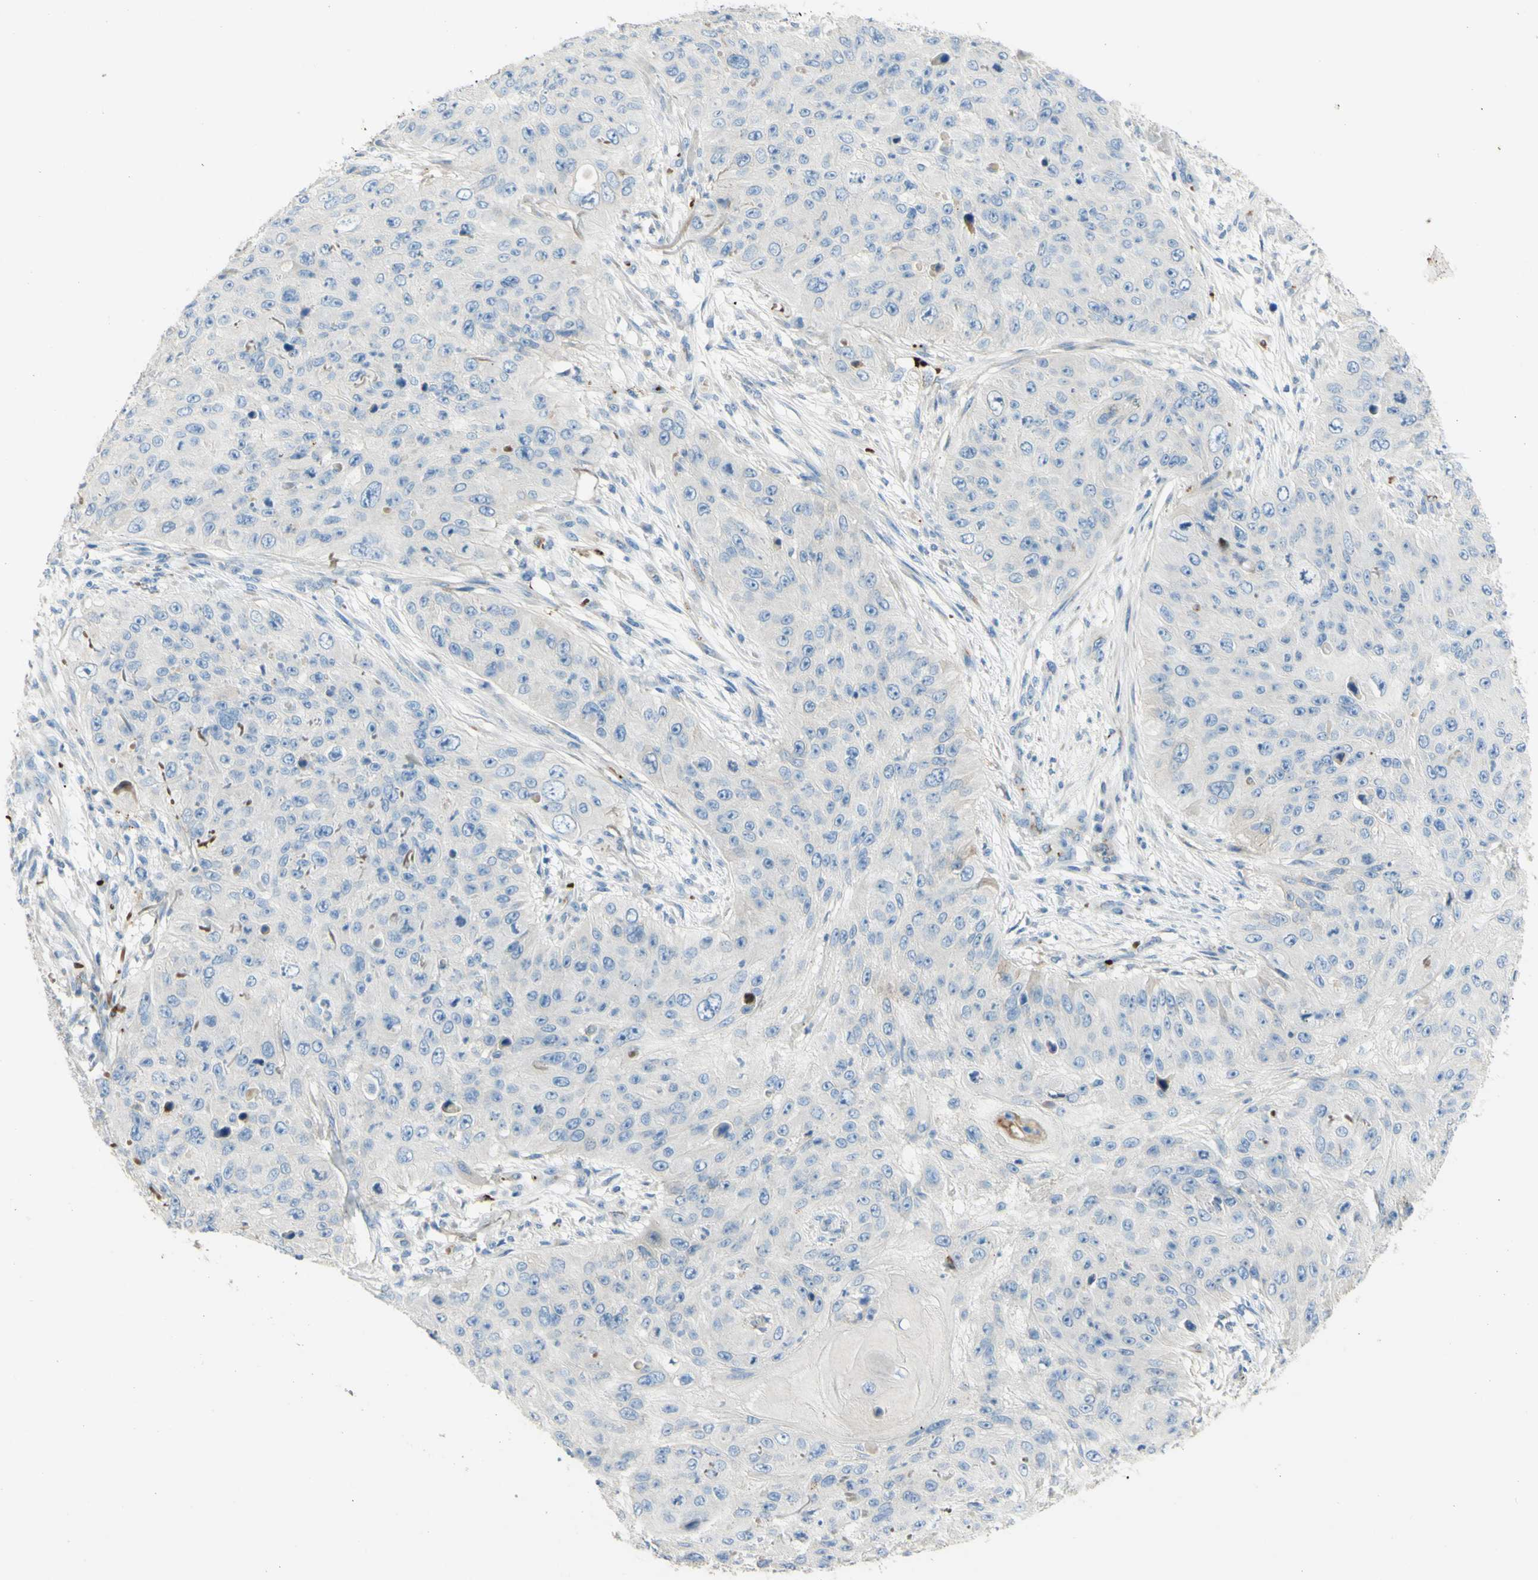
{"staining": {"intensity": "negative", "quantity": "none", "location": "none"}, "tissue": "skin cancer", "cell_type": "Tumor cells", "image_type": "cancer", "snomed": [{"axis": "morphology", "description": "Squamous cell carcinoma, NOS"}, {"axis": "topography", "description": "Skin"}], "caption": "High magnification brightfield microscopy of skin squamous cell carcinoma stained with DAB (3,3'-diaminobenzidine) (brown) and counterstained with hematoxylin (blue): tumor cells show no significant positivity.", "gene": "GAN", "patient": {"sex": "female", "age": 80}}